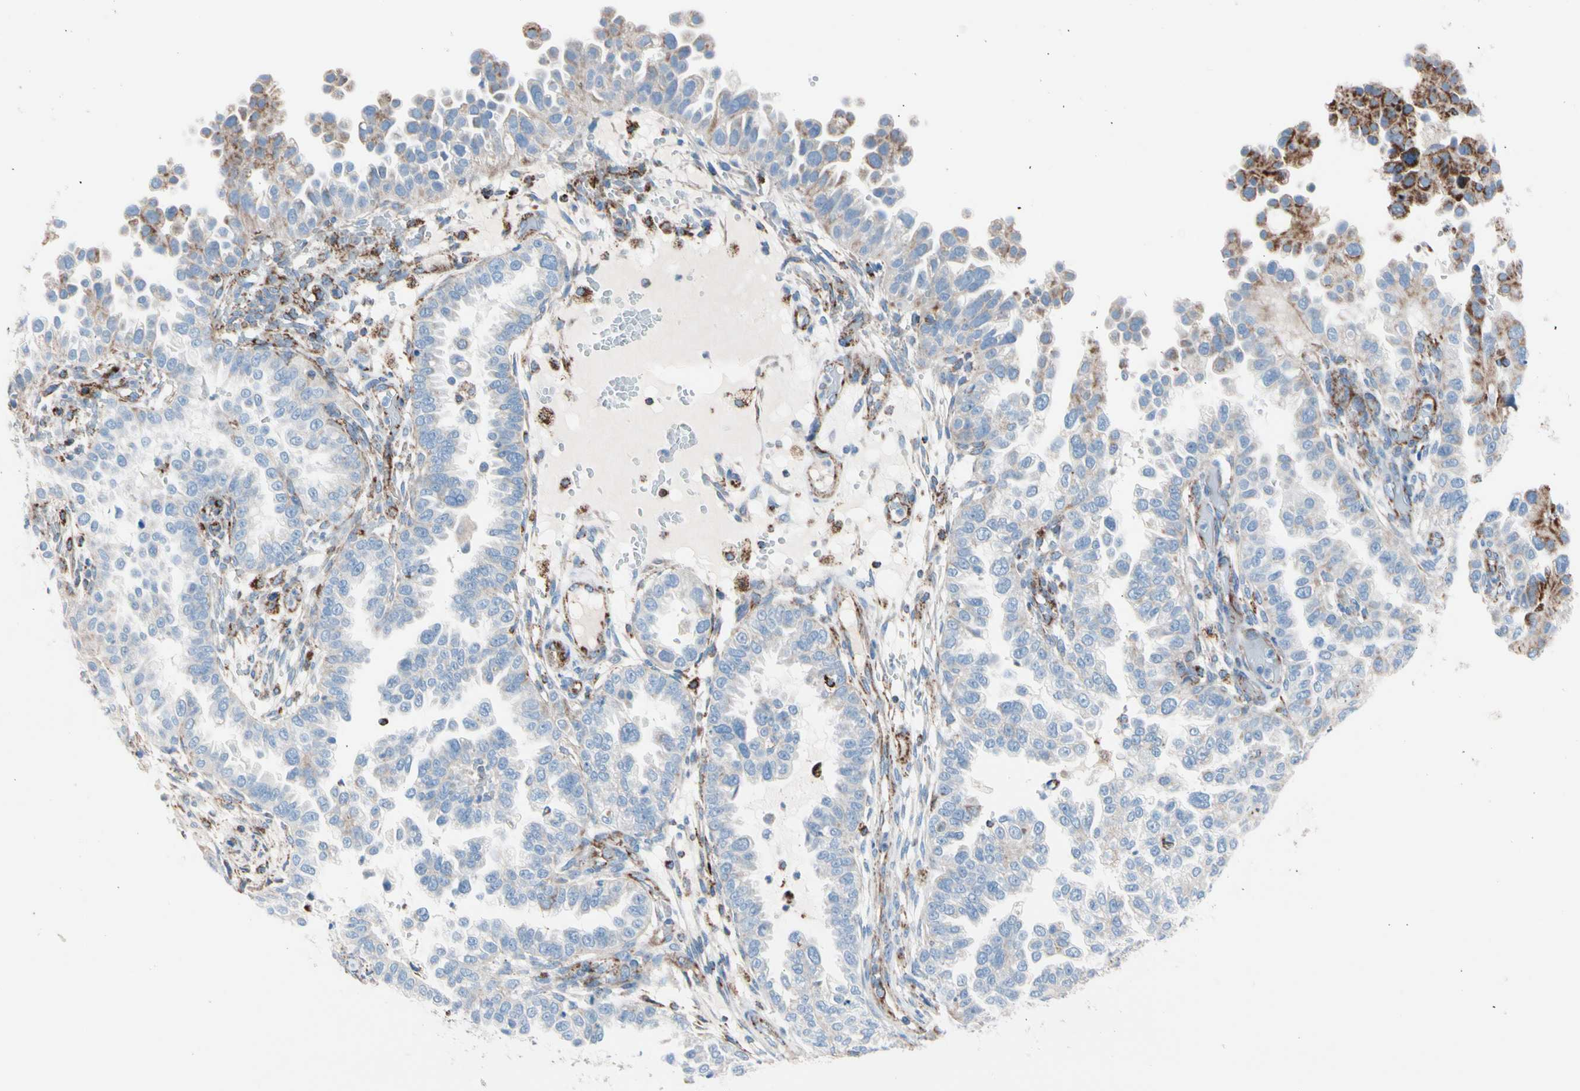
{"staining": {"intensity": "strong", "quantity": "<25%", "location": "cytoplasmic/membranous"}, "tissue": "endometrial cancer", "cell_type": "Tumor cells", "image_type": "cancer", "snomed": [{"axis": "morphology", "description": "Adenocarcinoma, NOS"}, {"axis": "topography", "description": "Endometrium"}], "caption": "Endometrial cancer (adenocarcinoma) stained with a protein marker reveals strong staining in tumor cells.", "gene": "HK1", "patient": {"sex": "female", "age": 85}}